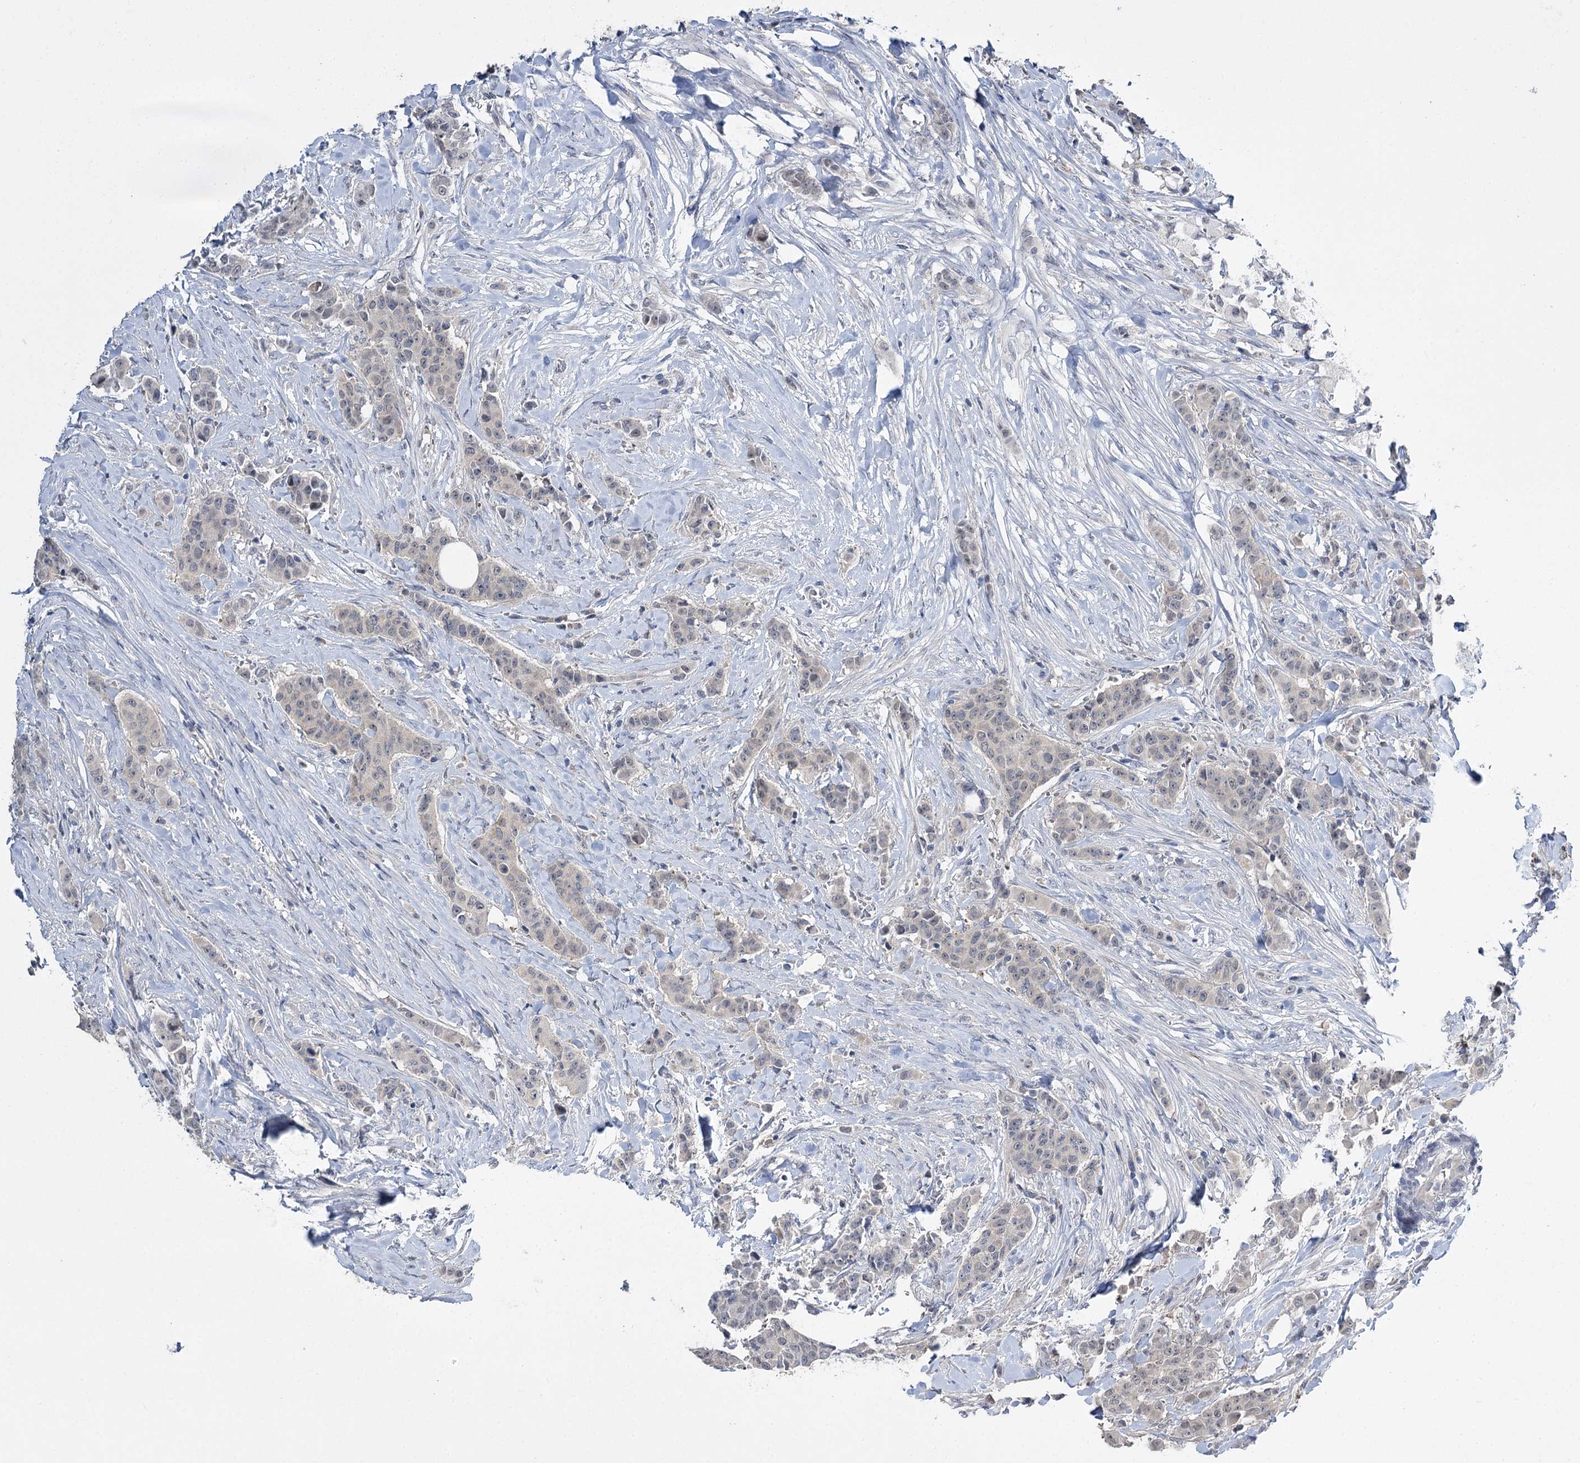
{"staining": {"intensity": "negative", "quantity": "none", "location": "none"}, "tissue": "breast cancer", "cell_type": "Tumor cells", "image_type": "cancer", "snomed": [{"axis": "morphology", "description": "Duct carcinoma"}, {"axis": "topography", "description": "Breast"}], "caption": "An image of breast cancer (infiltrating ductal carcinoma) stained for a protein displays no brown staining in tumor cells.", "gene": "PHYHIPL", "patient": {"sex": "female", "age": 40}}